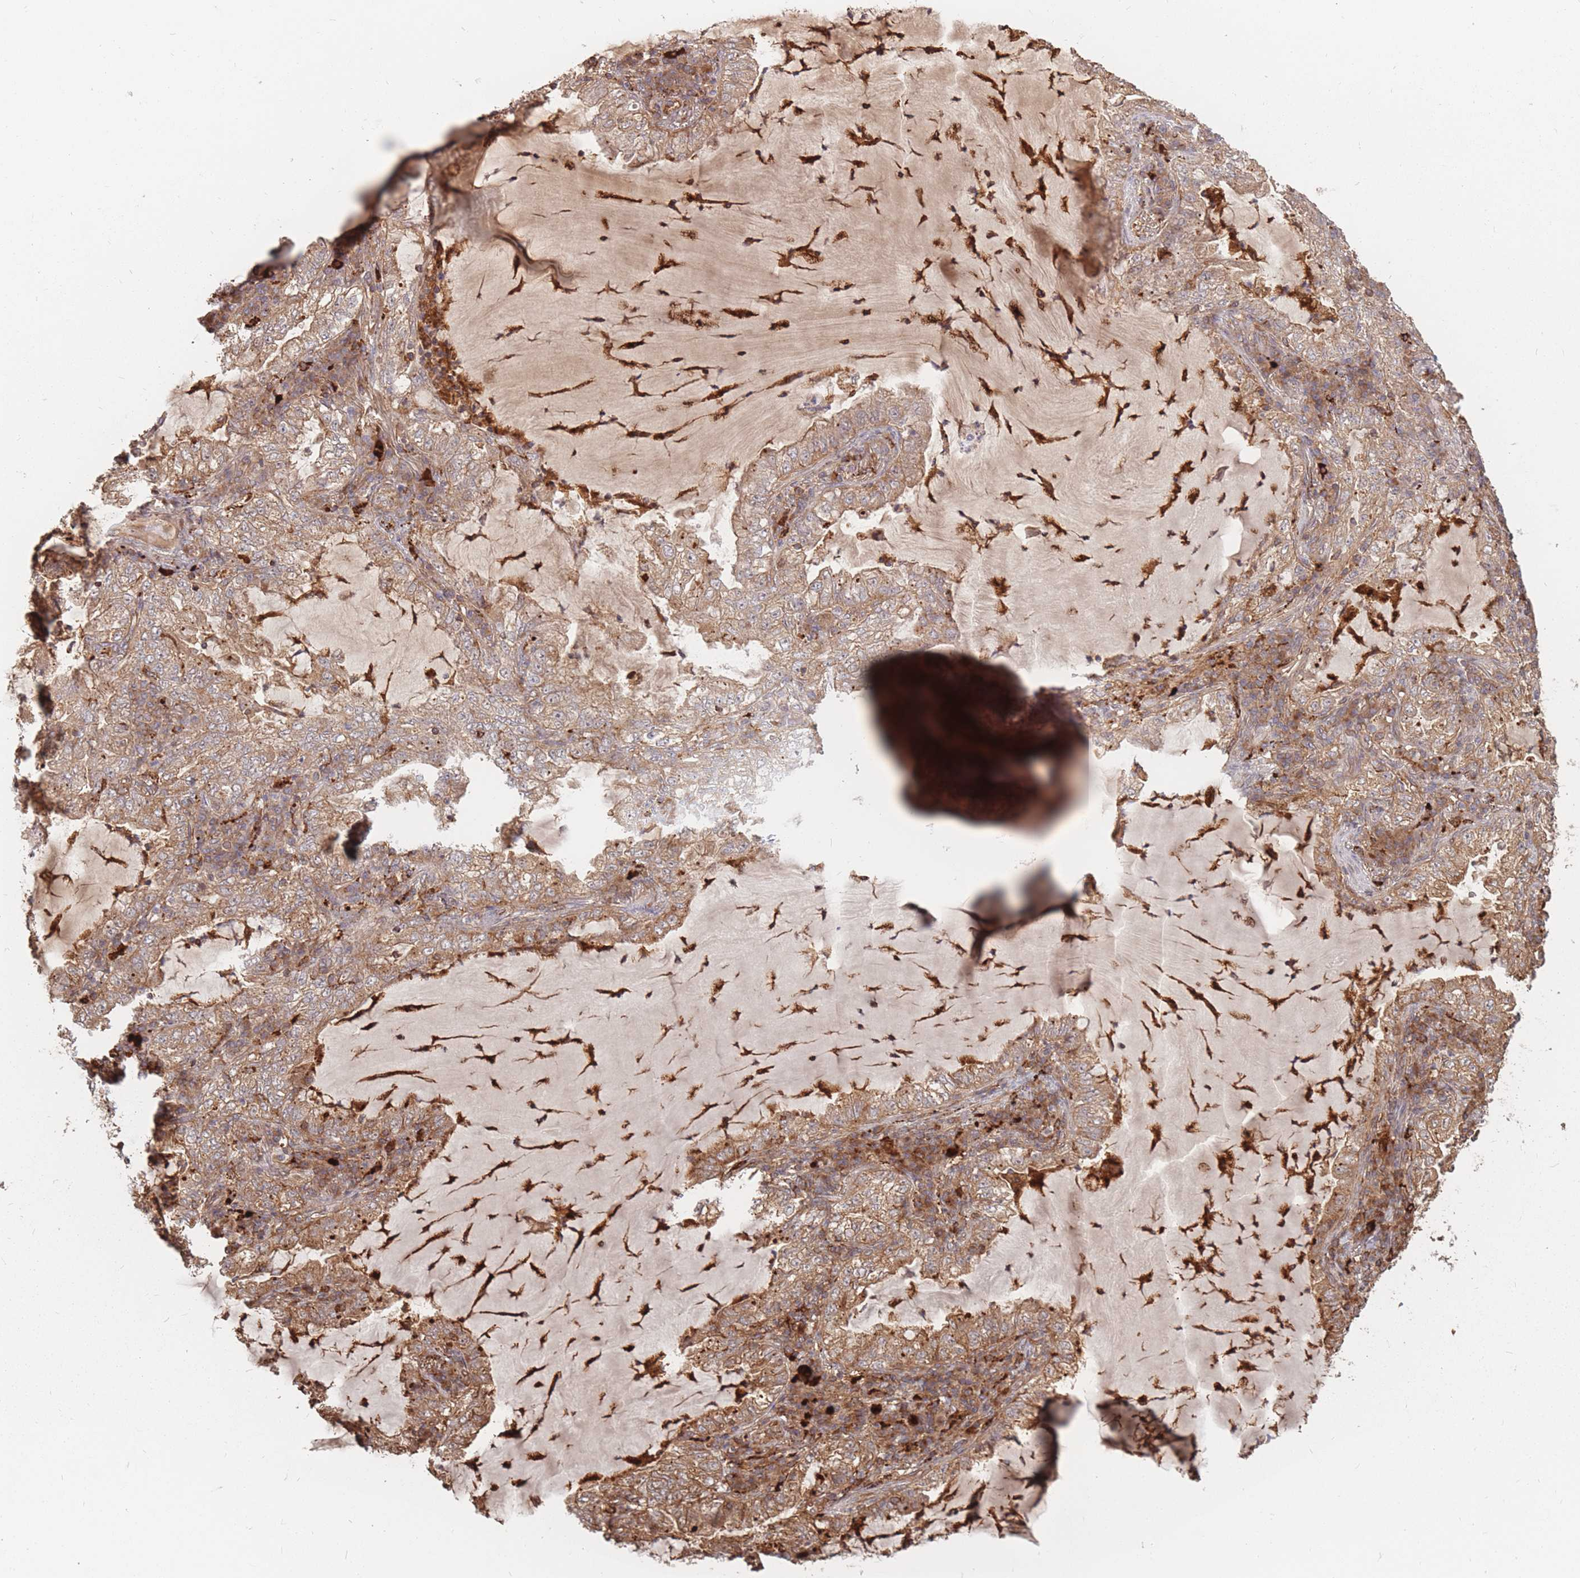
{"staining": {"intensity": "moderate", "quantity": ">75%", "location": "cytoplasmic/membranous"}, "tissue": "lung cancer", "cell_type": "Tumor cells", "image_type": "cancer", "snomed": [{"axis": "morphology", "description": "Adenocarcinoma, NOS"}, {"axis": "topography", "description": "Lung"}], "caption": "DAB immunohistochemical staining of lung cancer exhibits moderate cytoplasmic/membranous protein staining in about >75% of tumor cells. (Stains: DAB in brown, nuclei in blue, Microscopy: brightfield microscopy at high magnification).", "gene": "RASSF2", "patient": {"sex": "female", "age": 73}}